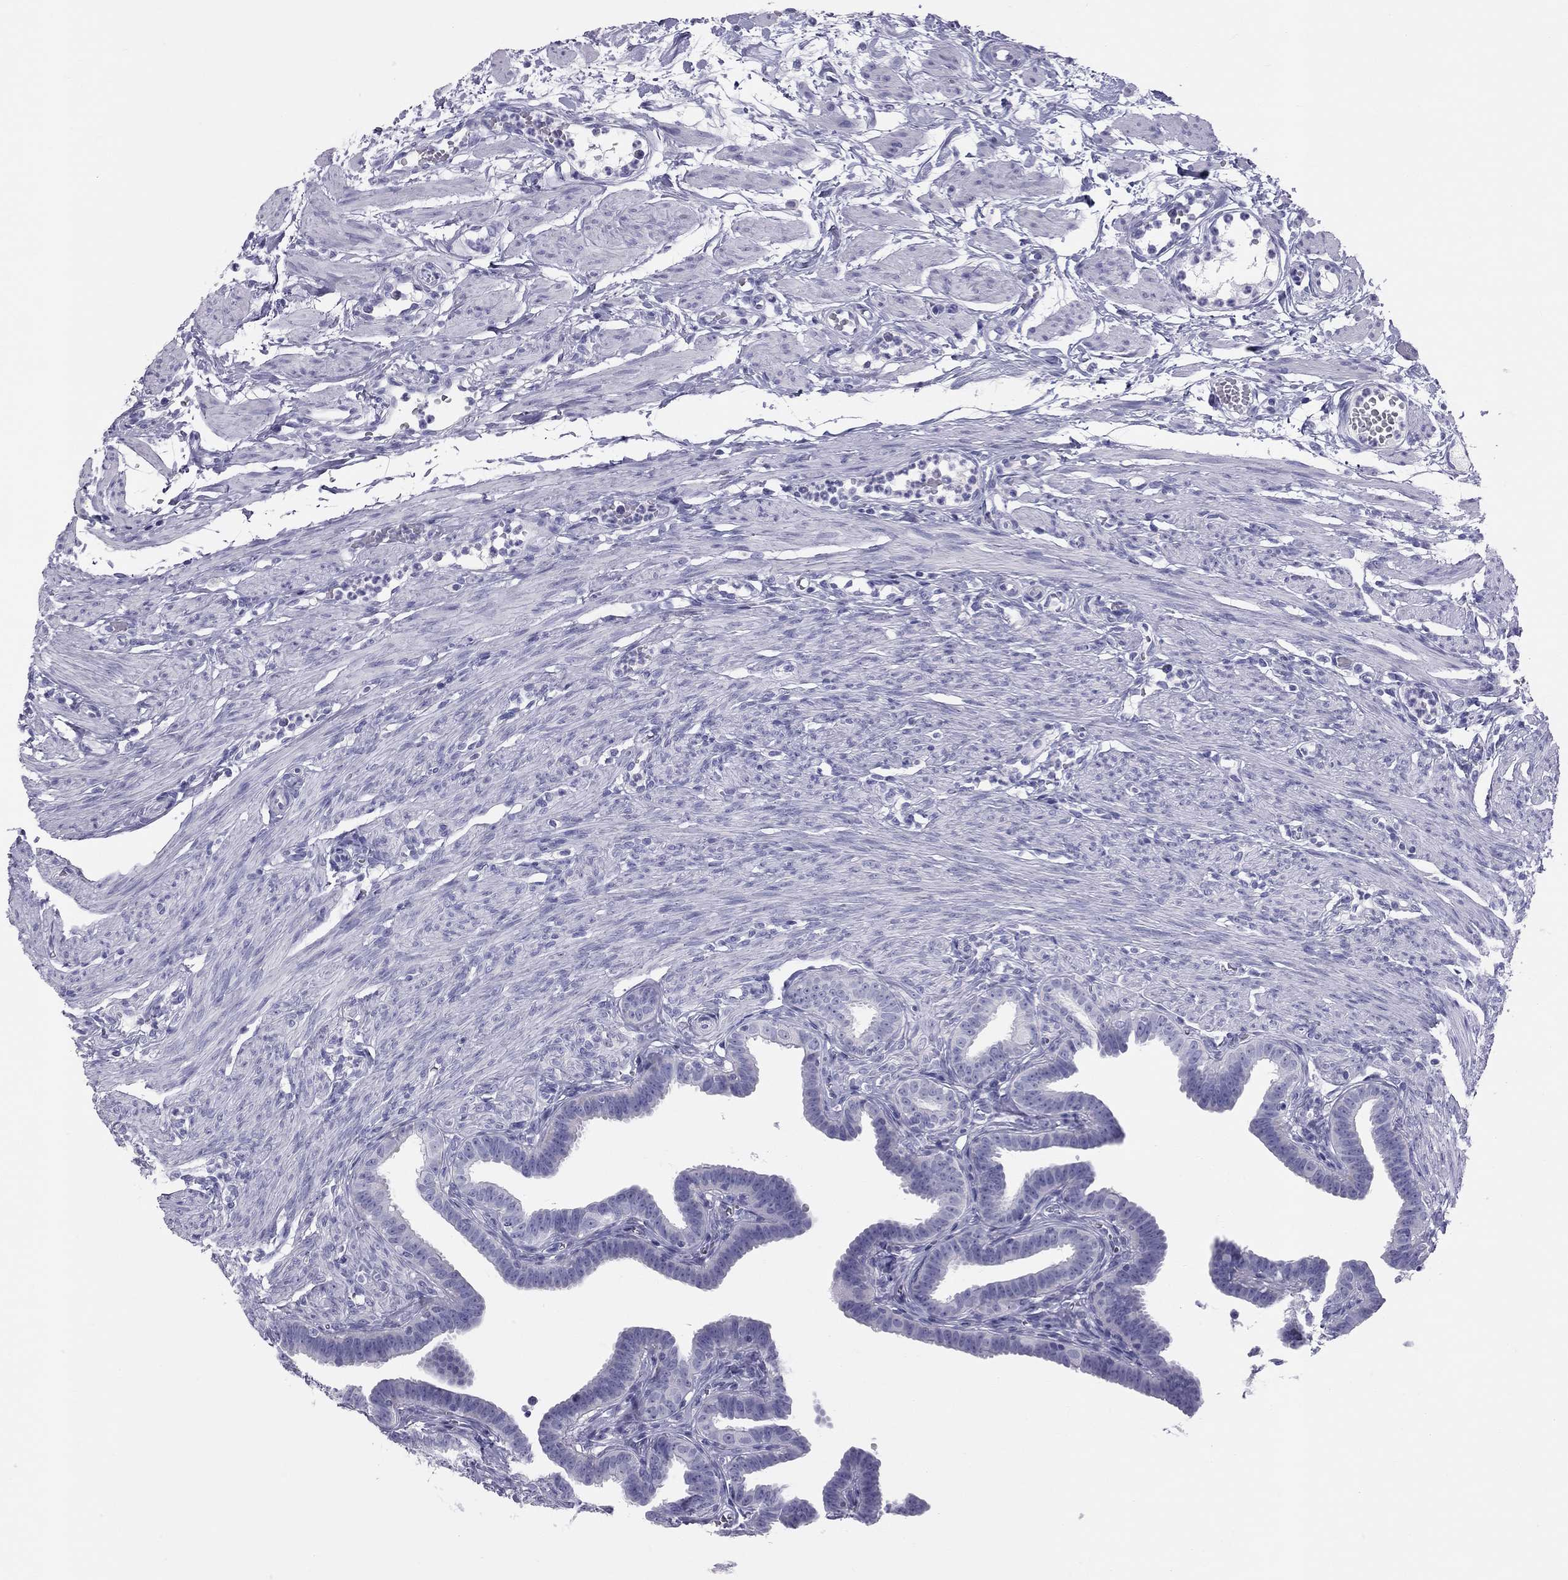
{"staining": {"intensity": "negative", "quantity": "none", "location": "none"}, "tissue": "fallopian tube", "cell_type": "Glandular cells", "image_type": "normal", "snomed": [{"axis": "morphology", "description": "Normal tissue, NOS"}, {"axis": "topography", "description": "Fallopian tube"}, {"axis": "topography", "description": "Ovary"}], "caption": "Immunohistochemistry (IHC) photomicrograph of unremarkable fallopian tube stained for a protein (brown), which demonstrates no positivity in glandular cells. (Brightfield microscopy of DAB IHC at high magnification).", "gene": "TRPM3", "patient": {"sex": "female", "age": 33}}